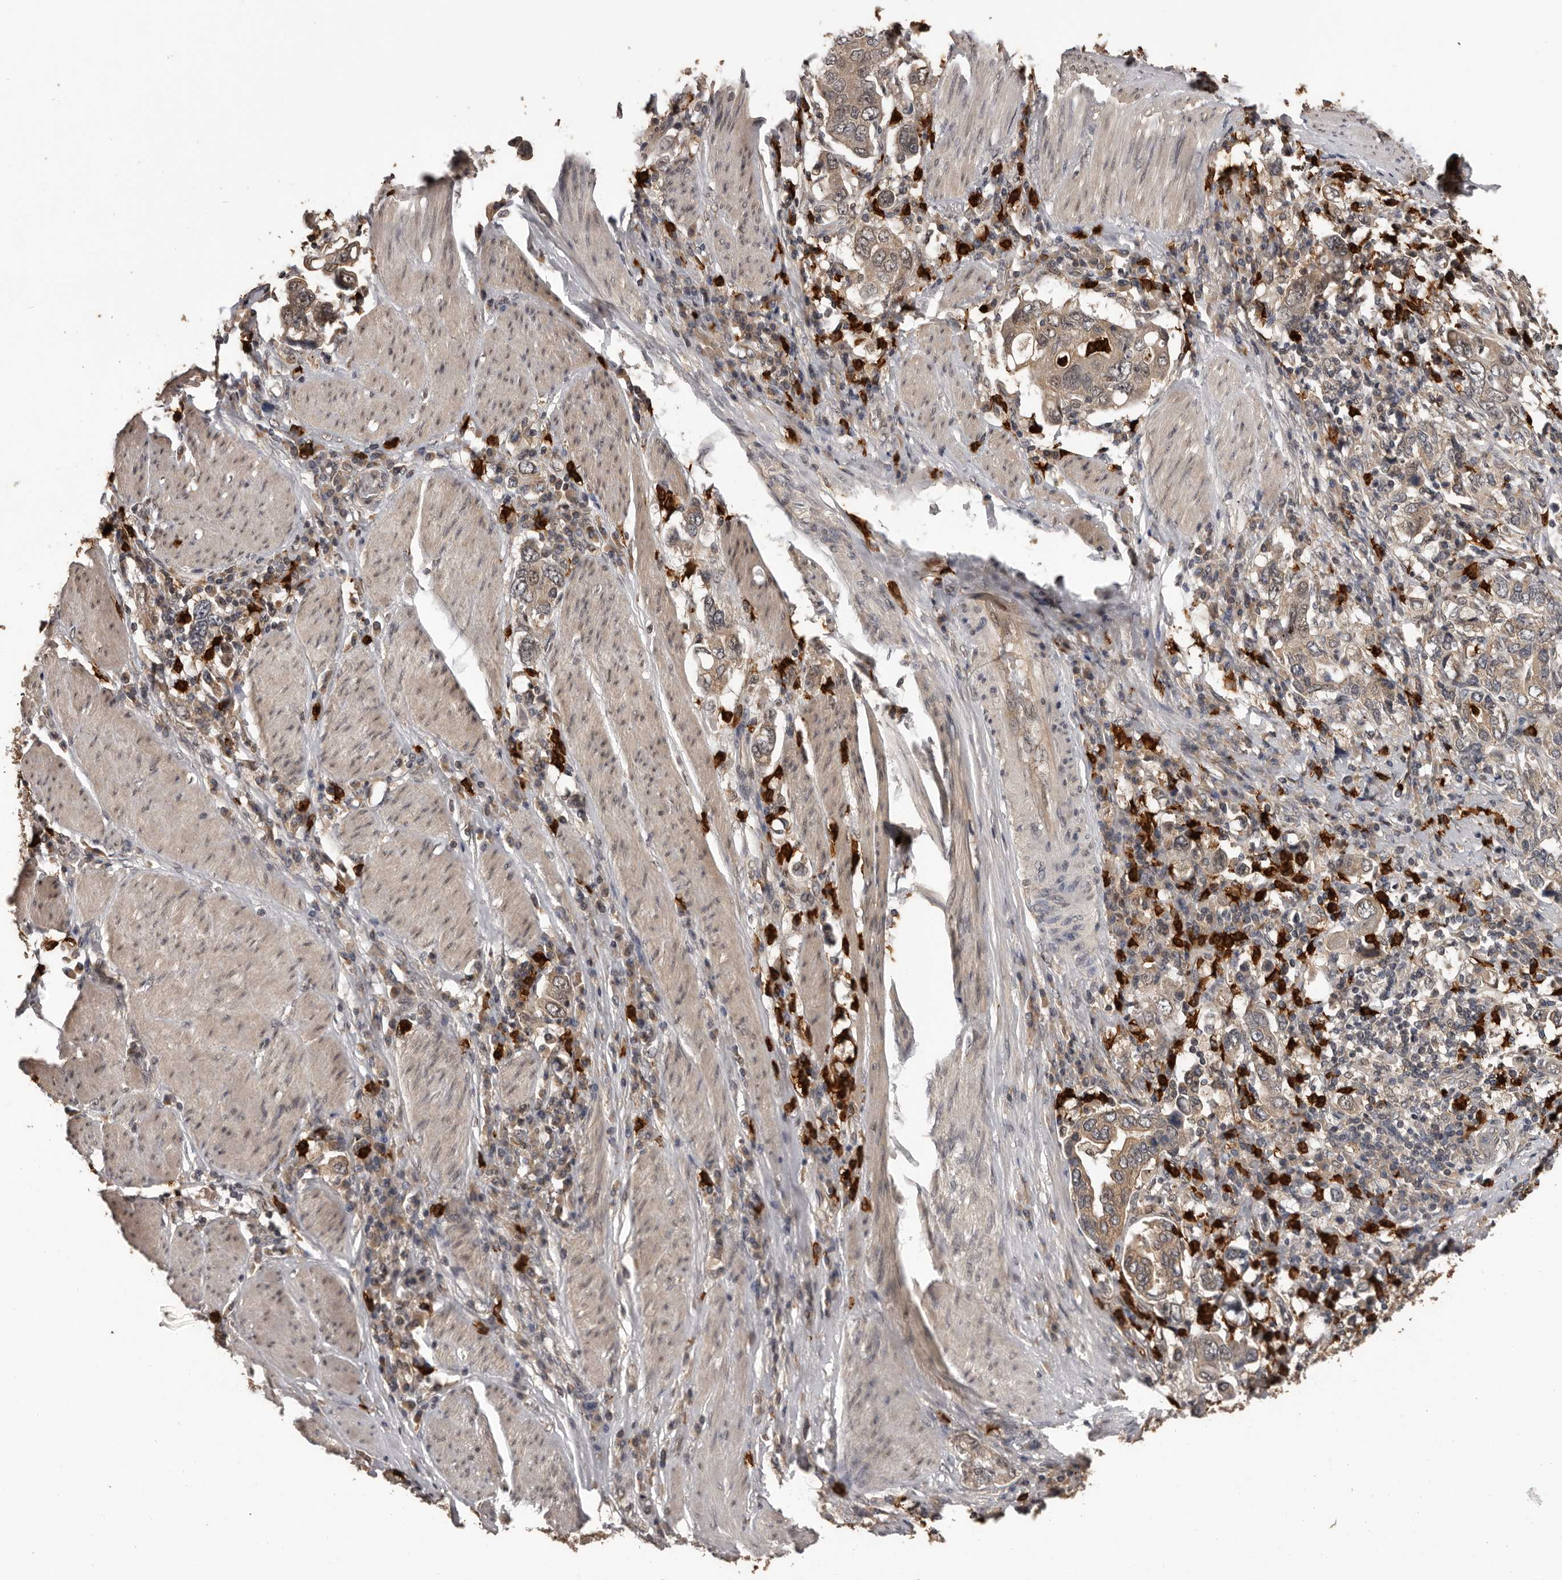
{"staining": {"intensity": "weak", "quantity": ">75%", "location": "cytoplasmic/membranous,nuclear"}, "tissue": "stomach cancer", "cell_type": "Tumor cells", "image_type": "cancer", "snomed": [{"axis": "morphology", "description": "Adenocarcinoma, NOS"}, {"axis": "topography", "description": "Stomach, upper"}], "caption": "The immunohistochemical stain highlights weak cytoplasmic/membranous and nuclear expression in tumor cells of stomach cancer (adenocarcinoma) tissue. (DAB IHC, brown staining for protein, blue staining for nuclei).", "gene": "VPS37A", "patient": {"sex": "male", "age": 62}}